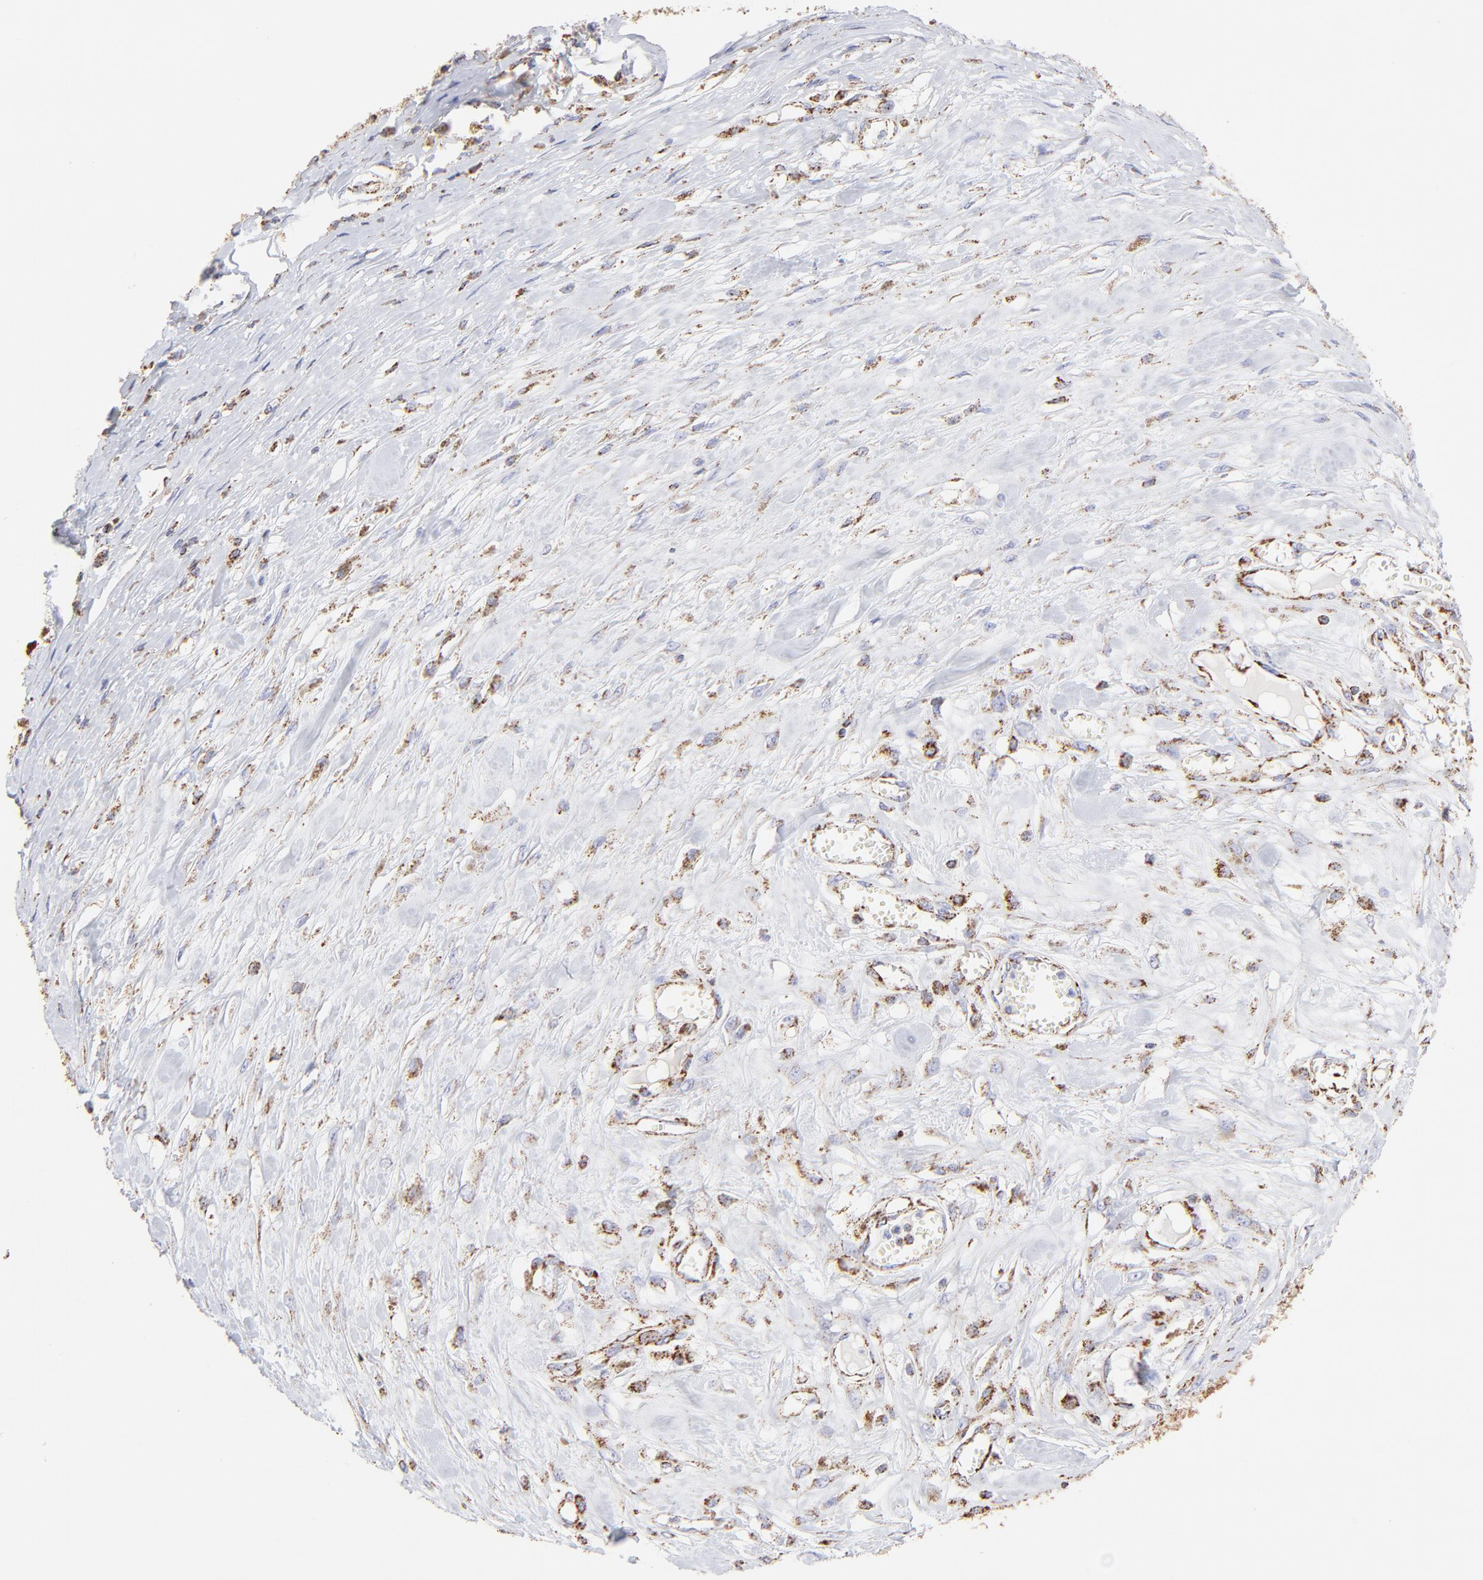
{"staining": {"intensity": "moderate", "quantity": ">75%", "location": "cytoplasmic/membranous"}, "tissue": "melanoma", "cell_type": "Tumor cells", "image_type": "cancer", "snomed": [{"axis": "morphology", "description": "Malignant melanoma, Metastatic site"}, {"axis": "topography", "description": "Lymph node"}], "caption": "Human melanoma stained with a protein marker shows moderate staining in tumor cells.", "gene": "ECH1", "patient": {"sex": "male", "age": 59}}